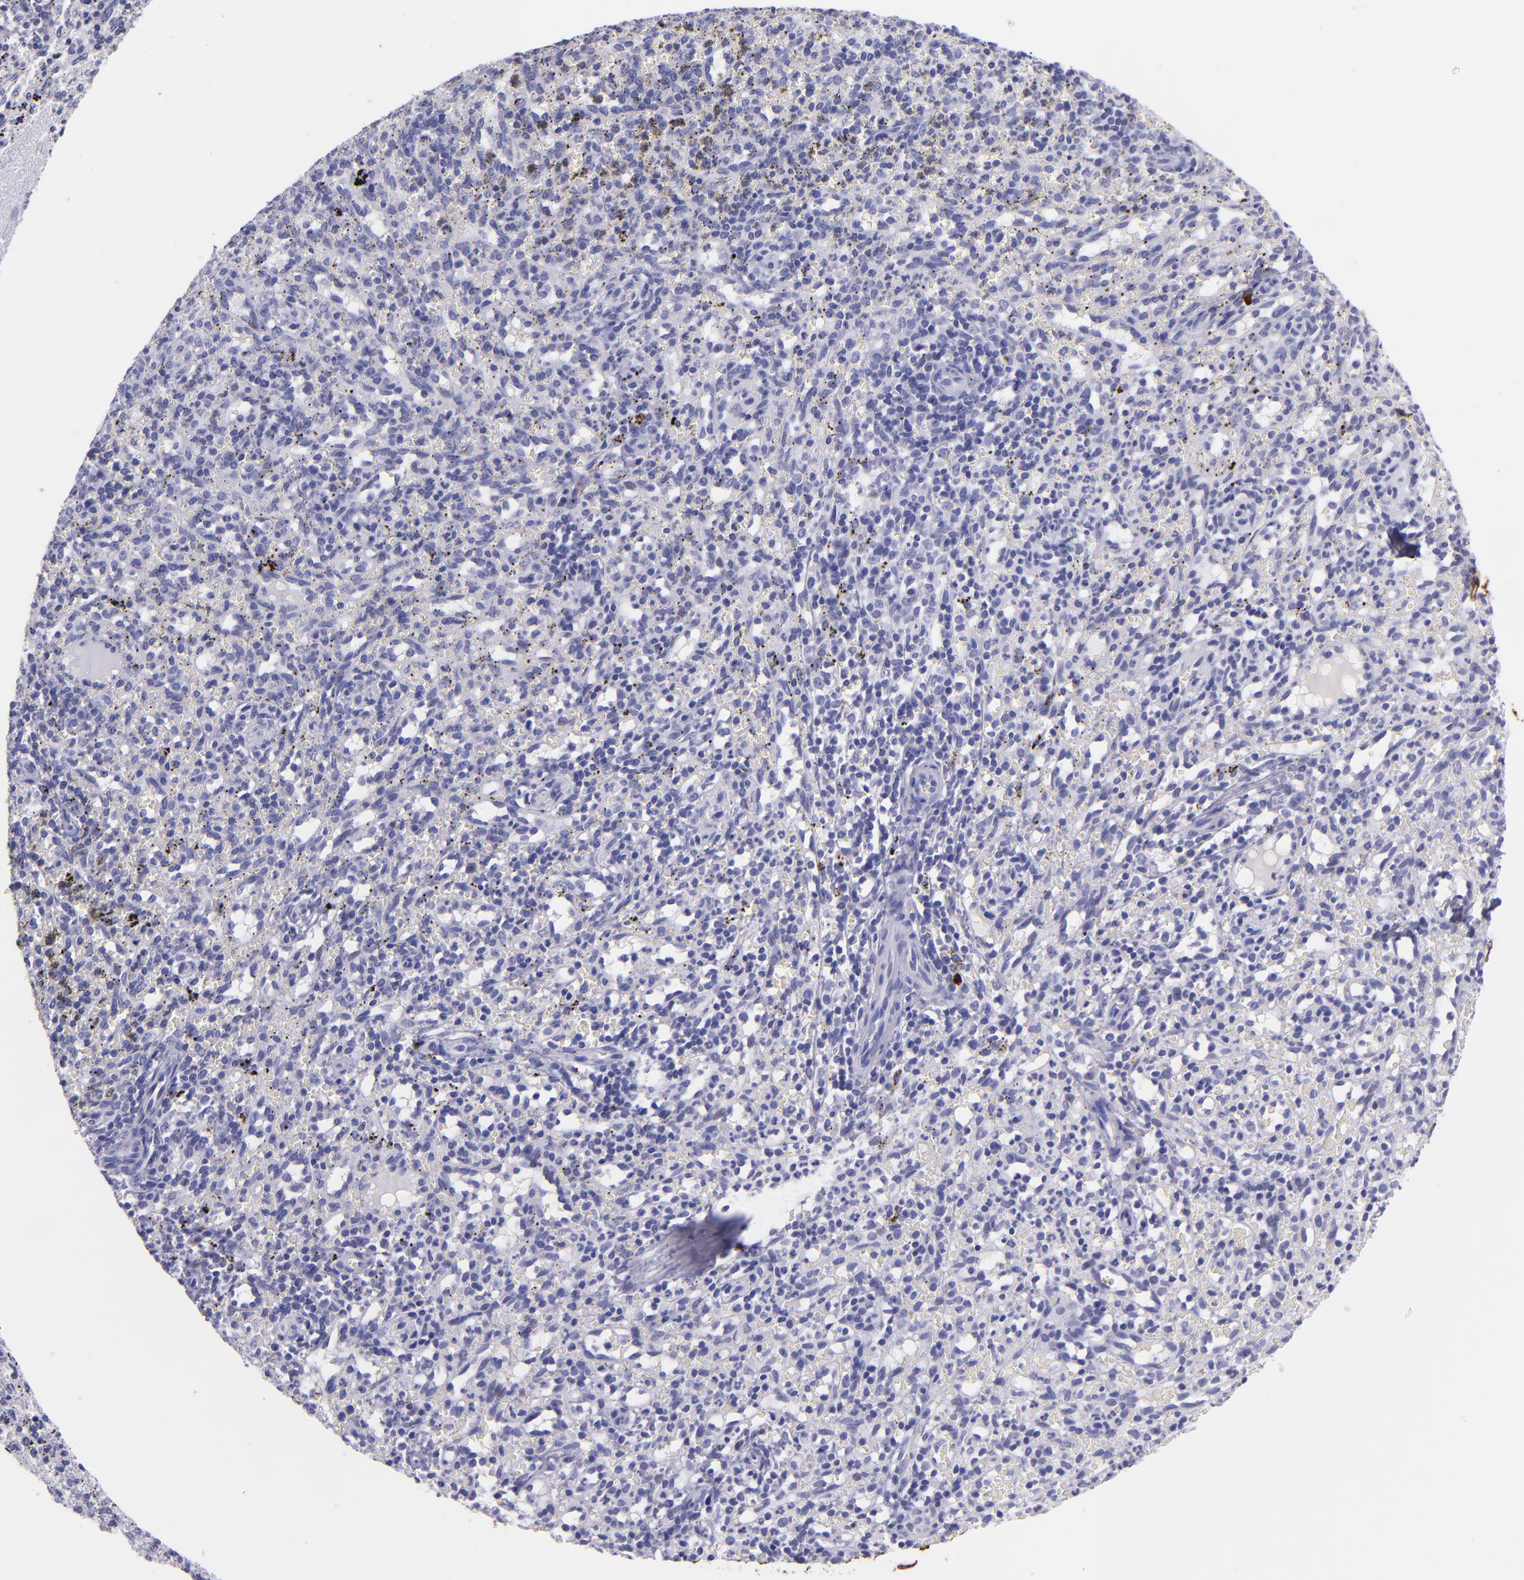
{"staining": {"intensity": "negative", "quantity": "none", "location": "none"}, "tissue": "spleen", "cell_type": "Cells in red pulp", "image_type": "normal", "snomed": [{"axis": "morphology", "description": "Normal tissue, NOS"}, {"axis": "topography", "description": "Spleen"}], "caption": "This is an IHC histopathology image of normal human spleen. There is no staining in cells in red pulp.", "gene": "KRT4", "patient": {"sex": "female", "age": 10}}